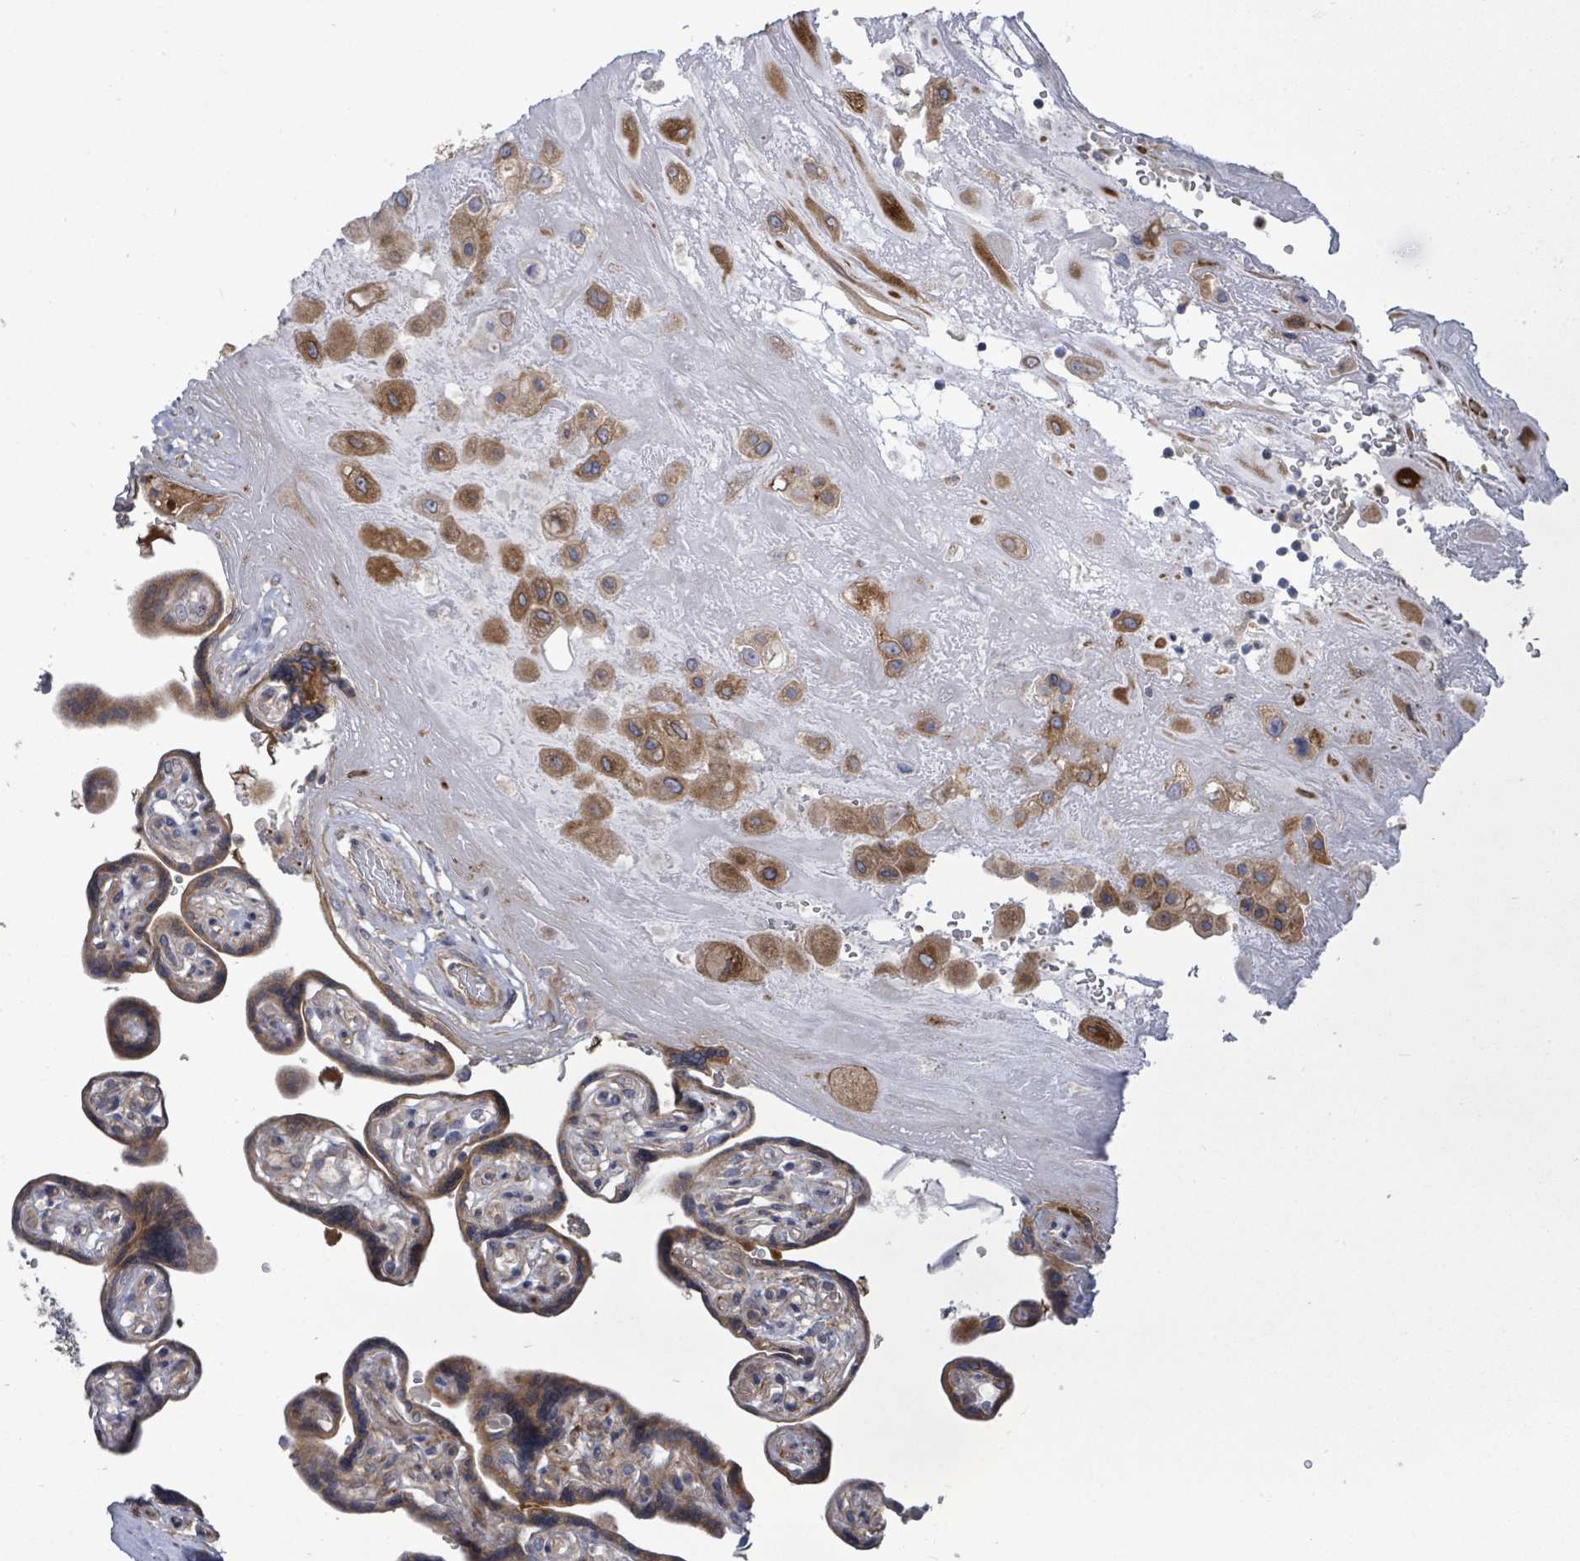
{"staining": {"intensity": "moderate", "quantity": ">75%", "location": "cytoplasmic/membranous"}, "tissue": "placenta", "cell_type": "Decidual cells", "image_type": "normal", "snomed": [{"axis": "morphology", "description": "Normal tissue, NOS"}, {"axis": "topography", "description": "Placenta"}], "caption": "The photomicrograph demonstrates immunohistochemical staining of unremarkable placenta. There is moderate cytoplasmic/membranous positivity is identified in approximately >75% of decidual cells. (Stains: DAB (3,3'-diaminobenzidine) in brown, nuclei in blue, Microscopy: brightfield microscopy at high magnification).", "gene": "SAR1A", "patient": {"sex": "female", "age": 32}}